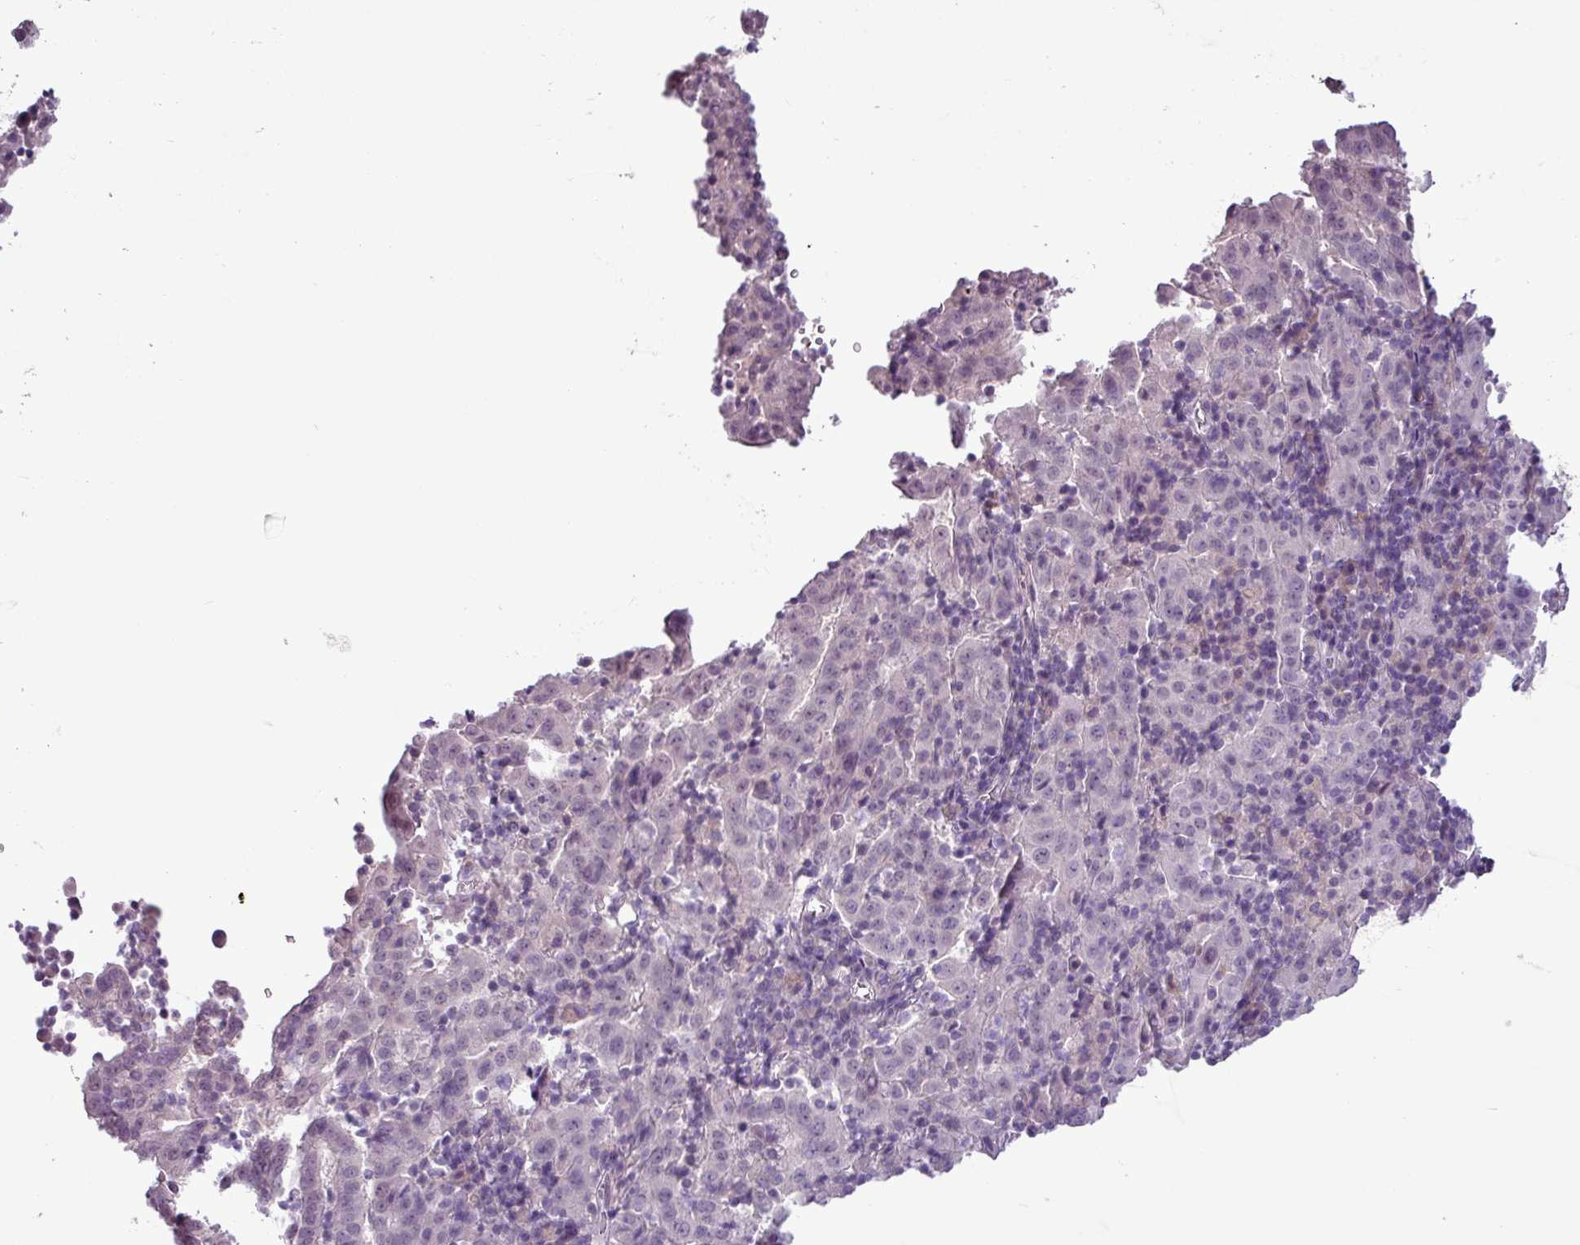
{"staining": {"intensity": "negative", "quantity": "none", "location": "none"}, "tissue": "pancreatic cancer", "cell_type": "Tumor cells", "image_type": "cancer", "snomed": [{"axis": "morphology", "description": "Adenocarcinoma, NOS"}, {"axis": "topography", "description": "Pancreas"}], "caption": "Tumor cells show no significant expression in pancreatic cancer.", "gene": "C9orf24", "patient": {"sex": "male", "age": 63}}